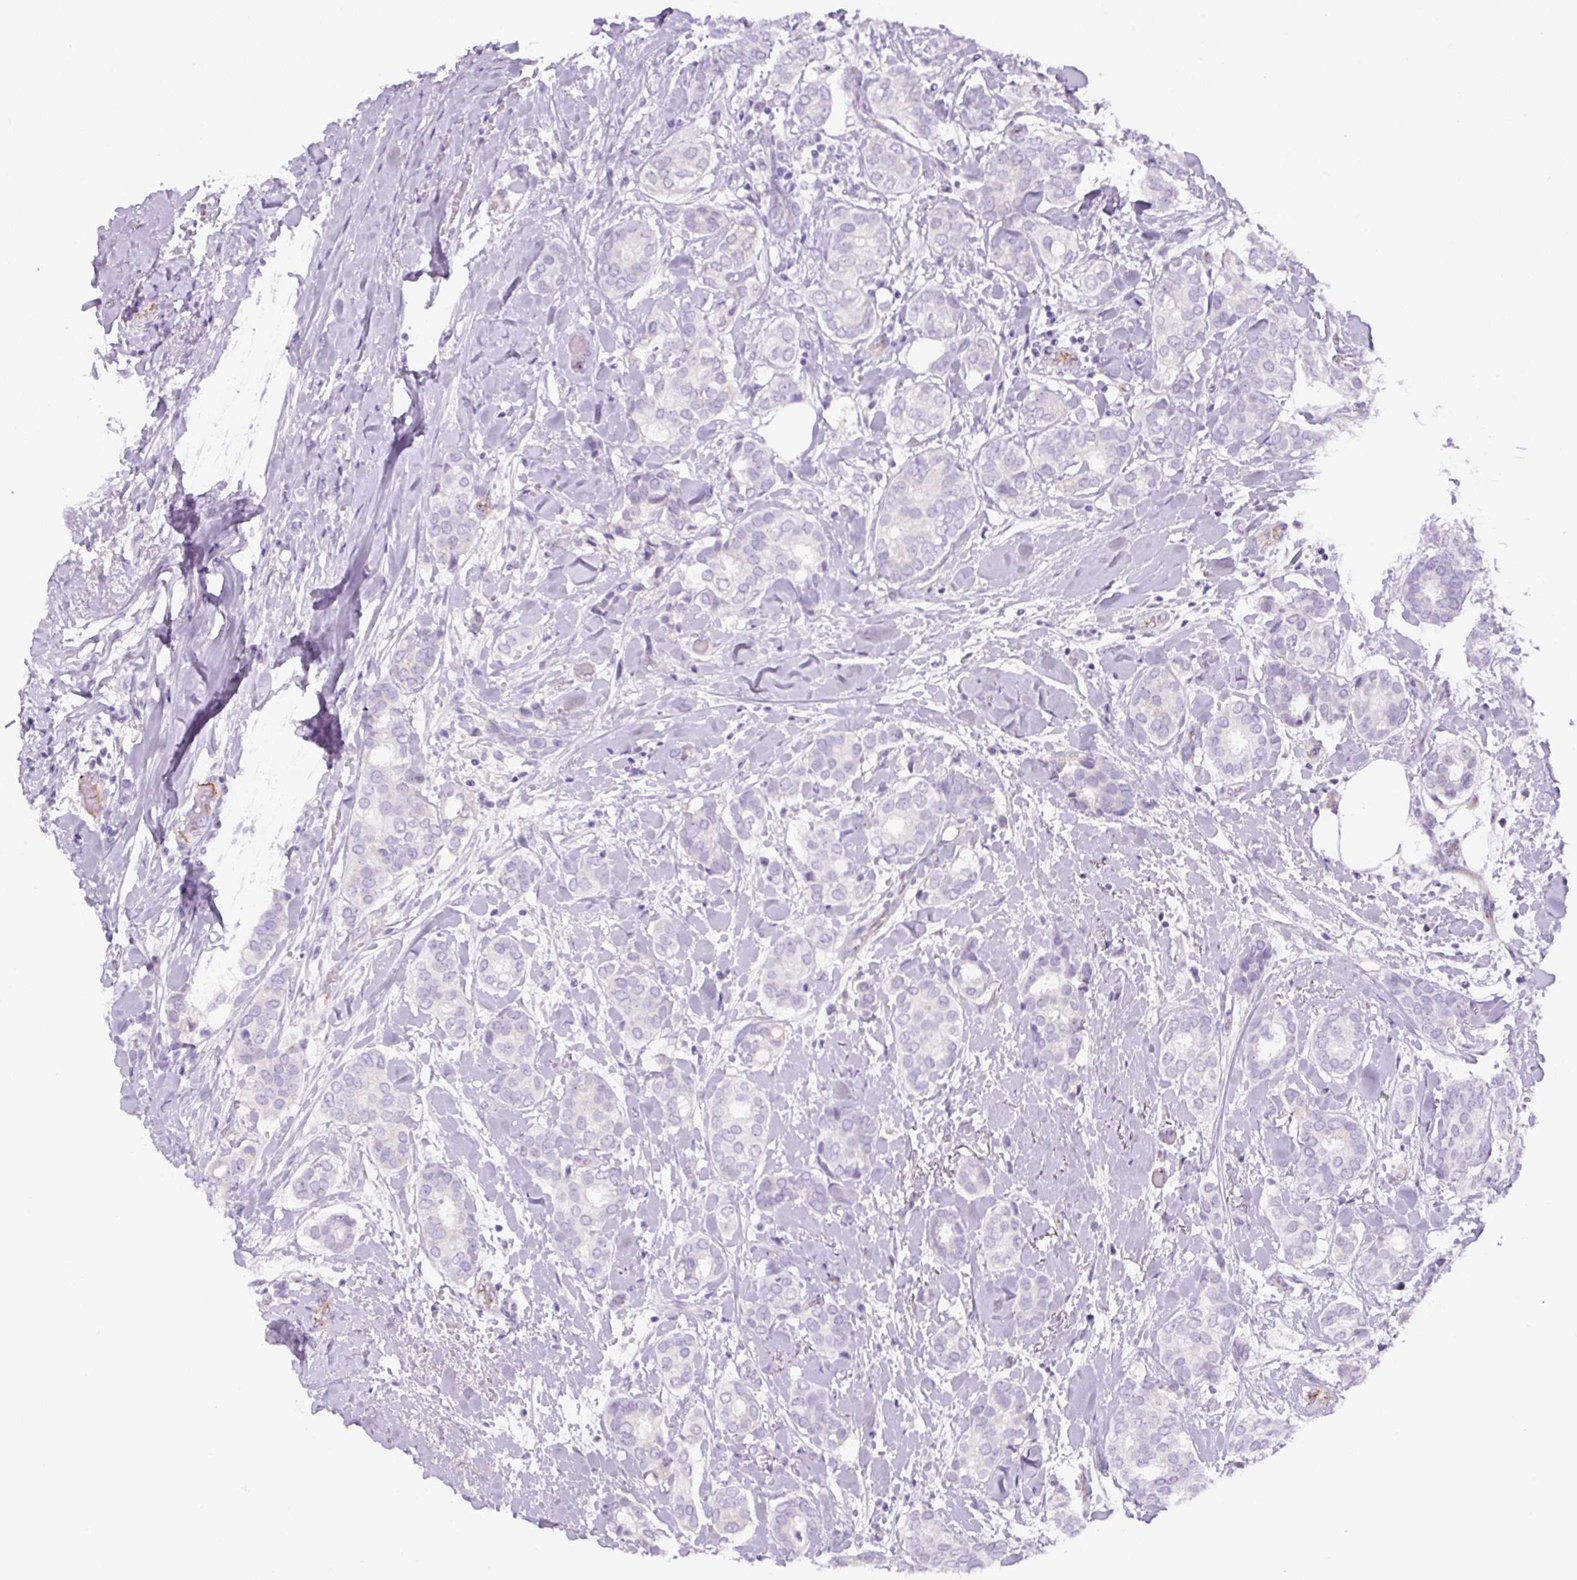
{"staining": {"intensity": "negative", "quantity": "none", "location": "none"}, "tissue": "breast cancer", "cell_type": "Tumor cells", "image_type": "cancer", "snomed": [{"axis": "morphology", "description": "Duct carcinoma"}, {"axis": "topography", "description": "Breast"}], "caption": "Human breast cancer stained for a protein using IHC shows no expression in tumor cells.", "gene": "RSPO4", "patient": {"sex": "female", "age": 73}}